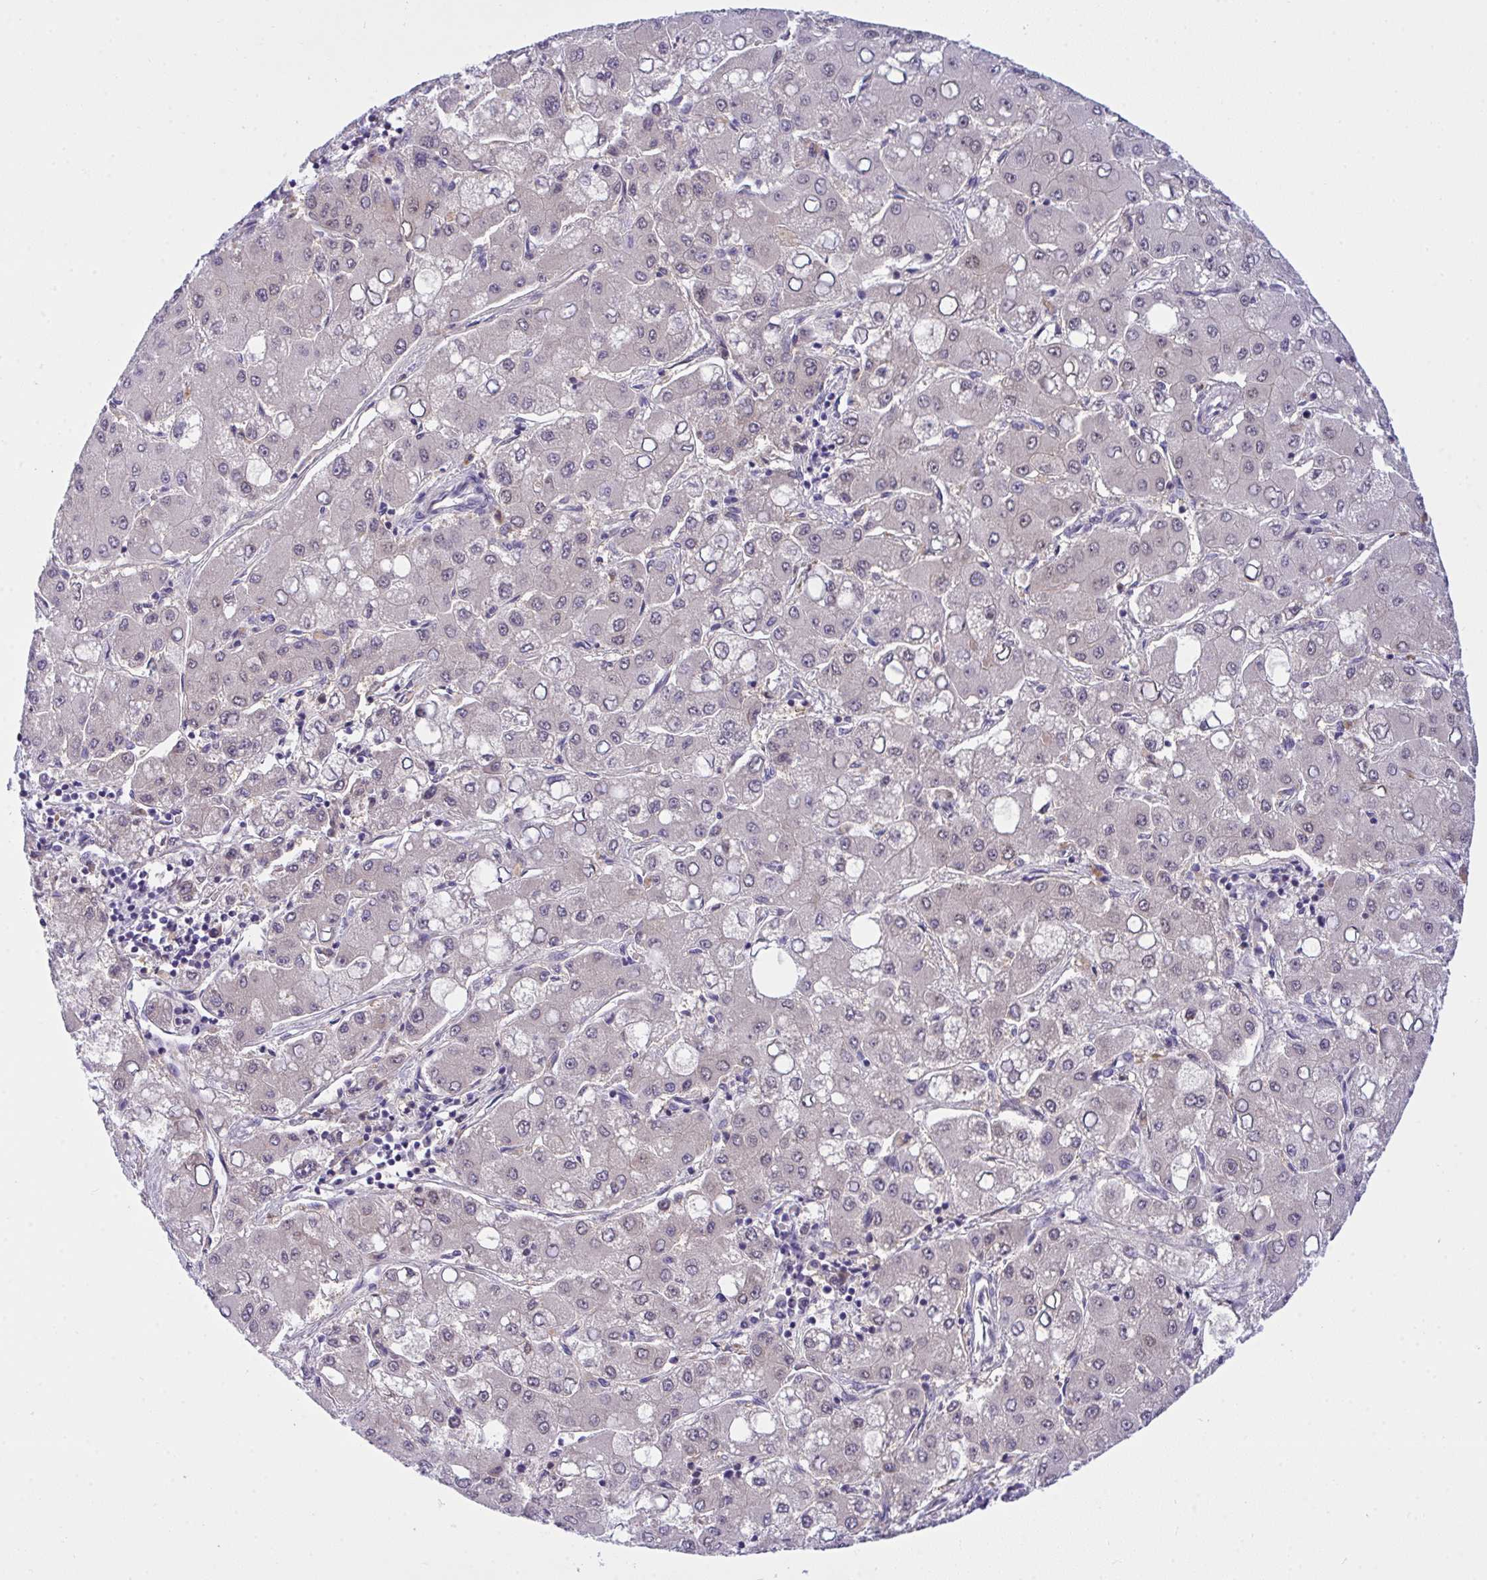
{"staining": {"intensity": "weak", "quantity": "<25%", "location": "nuclear"}, "tissue": "liver cancer", "cell_type": "Tumor cells", "image_type": "cancer", "snomed": [{"axis": "morphology", "description": "Carcinoma, Hepatocellular, NOS"}, {"axis": "topography", "description": "Liver"}], "caption": "Image shows no significant protein staining in tumor cells of hepatocellular carcinoma (liver). (DAB immunohistochemistry (IHC), high magnification).", "gene": "HOXD12", "patient": {"sex": "male", "age": 40}}